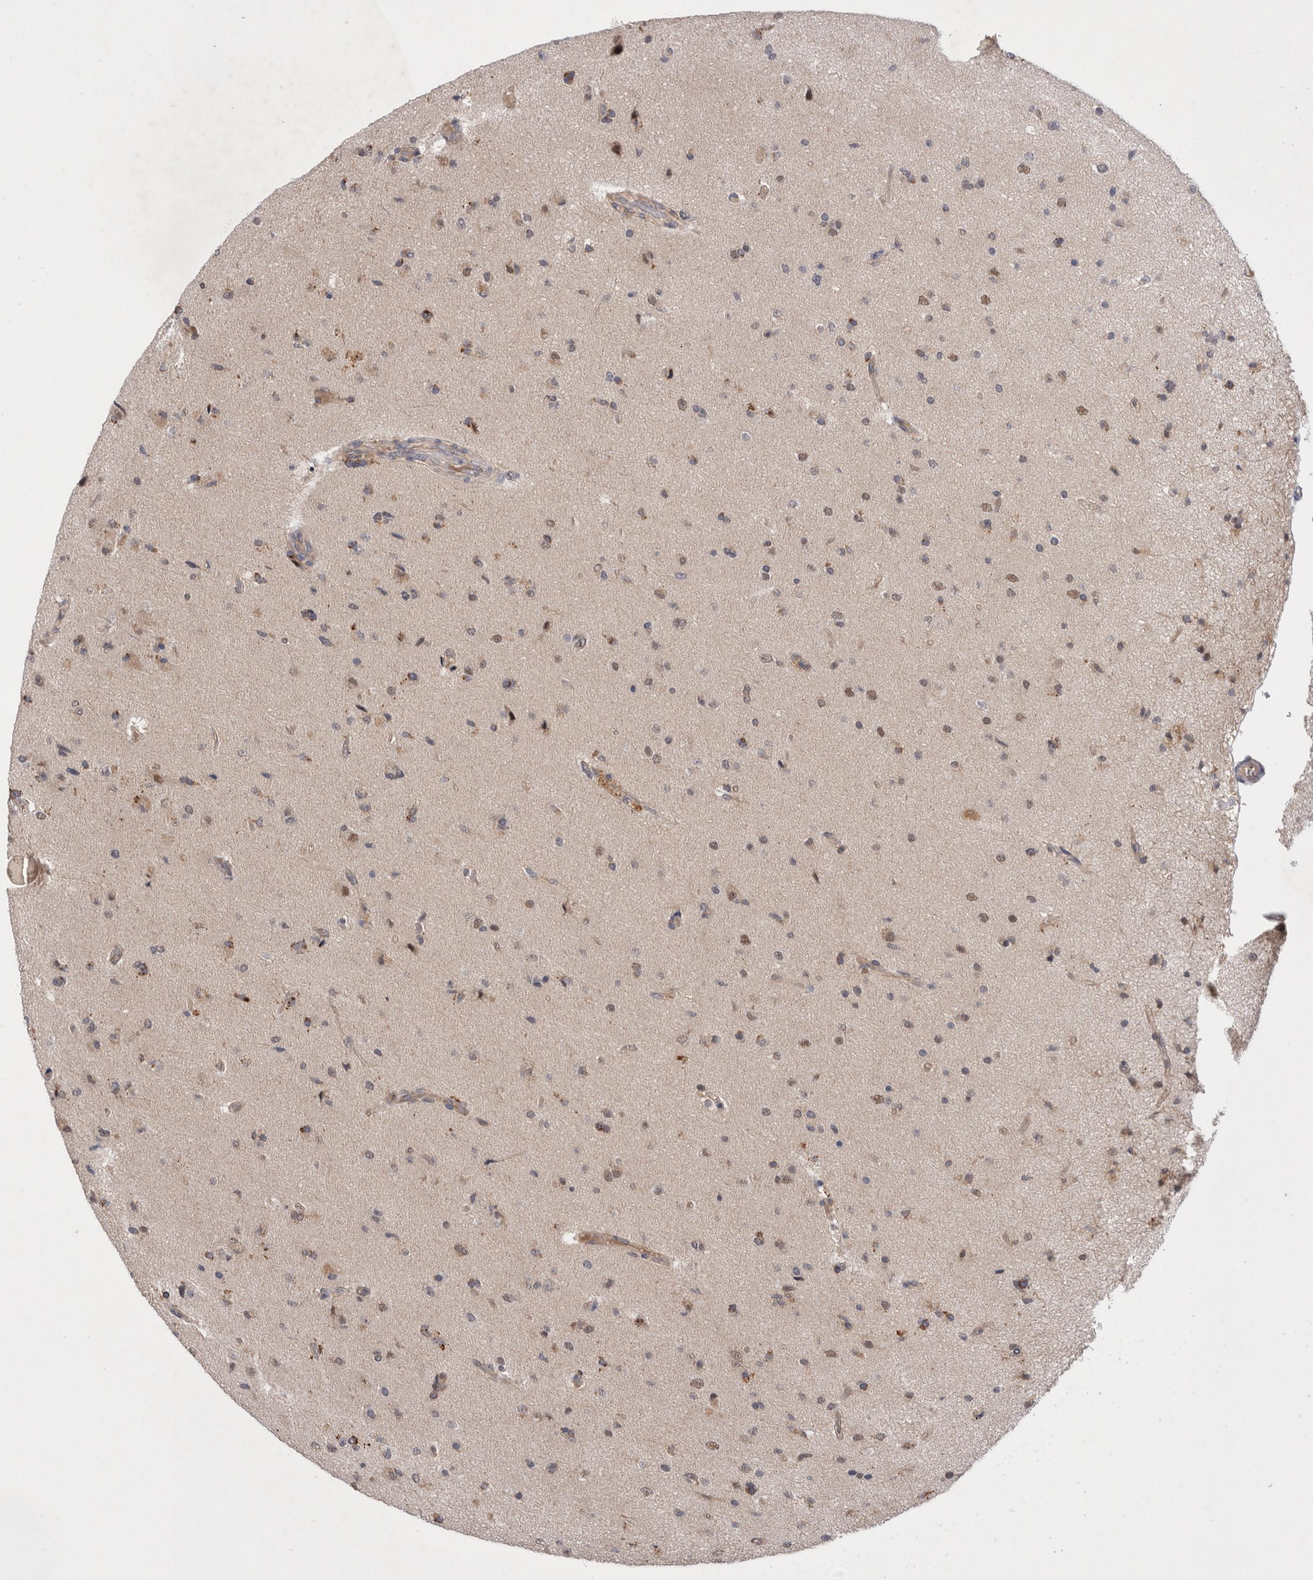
{"staining": {"intensity": "moderate", "quantity": "25%-75%", "location": "cytoplasmic/membranous"}, "tissue": "glioma", "cell_type": "Tumor cells", "image_type": "cancer", "snomed": [{"axis": "morphology", "description": "Glioma, malignant, High grade"}, {"axis": "topography", "description": "Brain"}], "caption": "IHC staining of malignant high-grade glioma, which reveals medium levels of moderate cytoplasmic/membranous positivity in approximately 25%-75% of tumor cells indicating moderate cytoplasmic/membranous protein expression. The staining was performed using DAB (brown) for protein detection and nuclei were counterstained in hematoxylin (blue).", "gene": "MRPL37", "patient": {"sex": "male", "age": 72}}